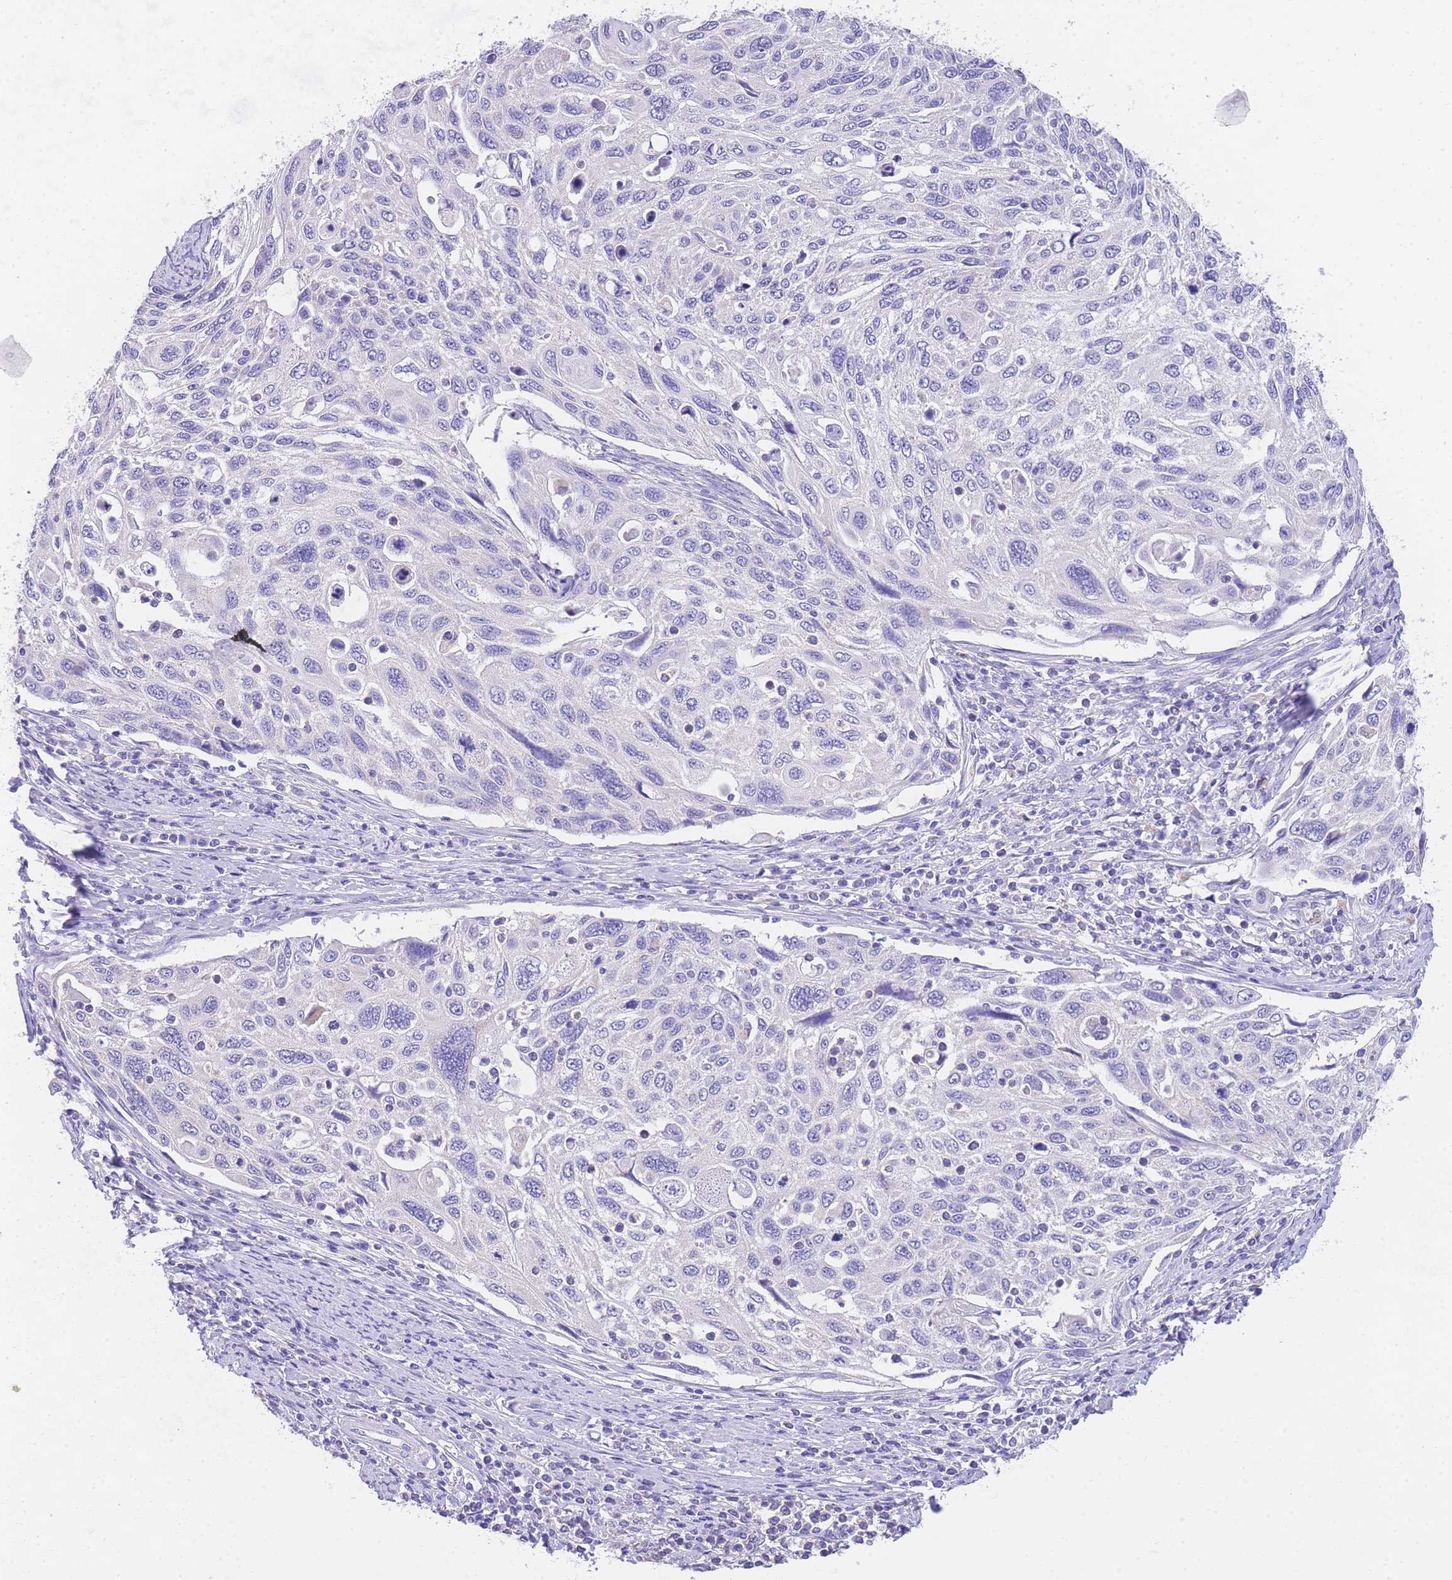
{"staining": {"intensity": "negative", "quantity": "none", "location": "none"}, "tissue": "cervical cancer", "cell_type": "Tumor cells", "image_type": "cancer", "snomed": [{"axis": "morphology", "description": "Squamous cell carcinoma, NOS"}, {"axis": "topography", "description": "Cervix"}], "caption": "High magnification brightfield microscopy of cervical cancer stained with DAB (brown) and counterstained with hematoxylin (blue): tumor cells show no significant positivity. (Brightfield microscopy of DAB immunohistochemistry (IHC) at high magnification).", "gene": "EPN2", "patient": {"sex": "female", "age": 70}}